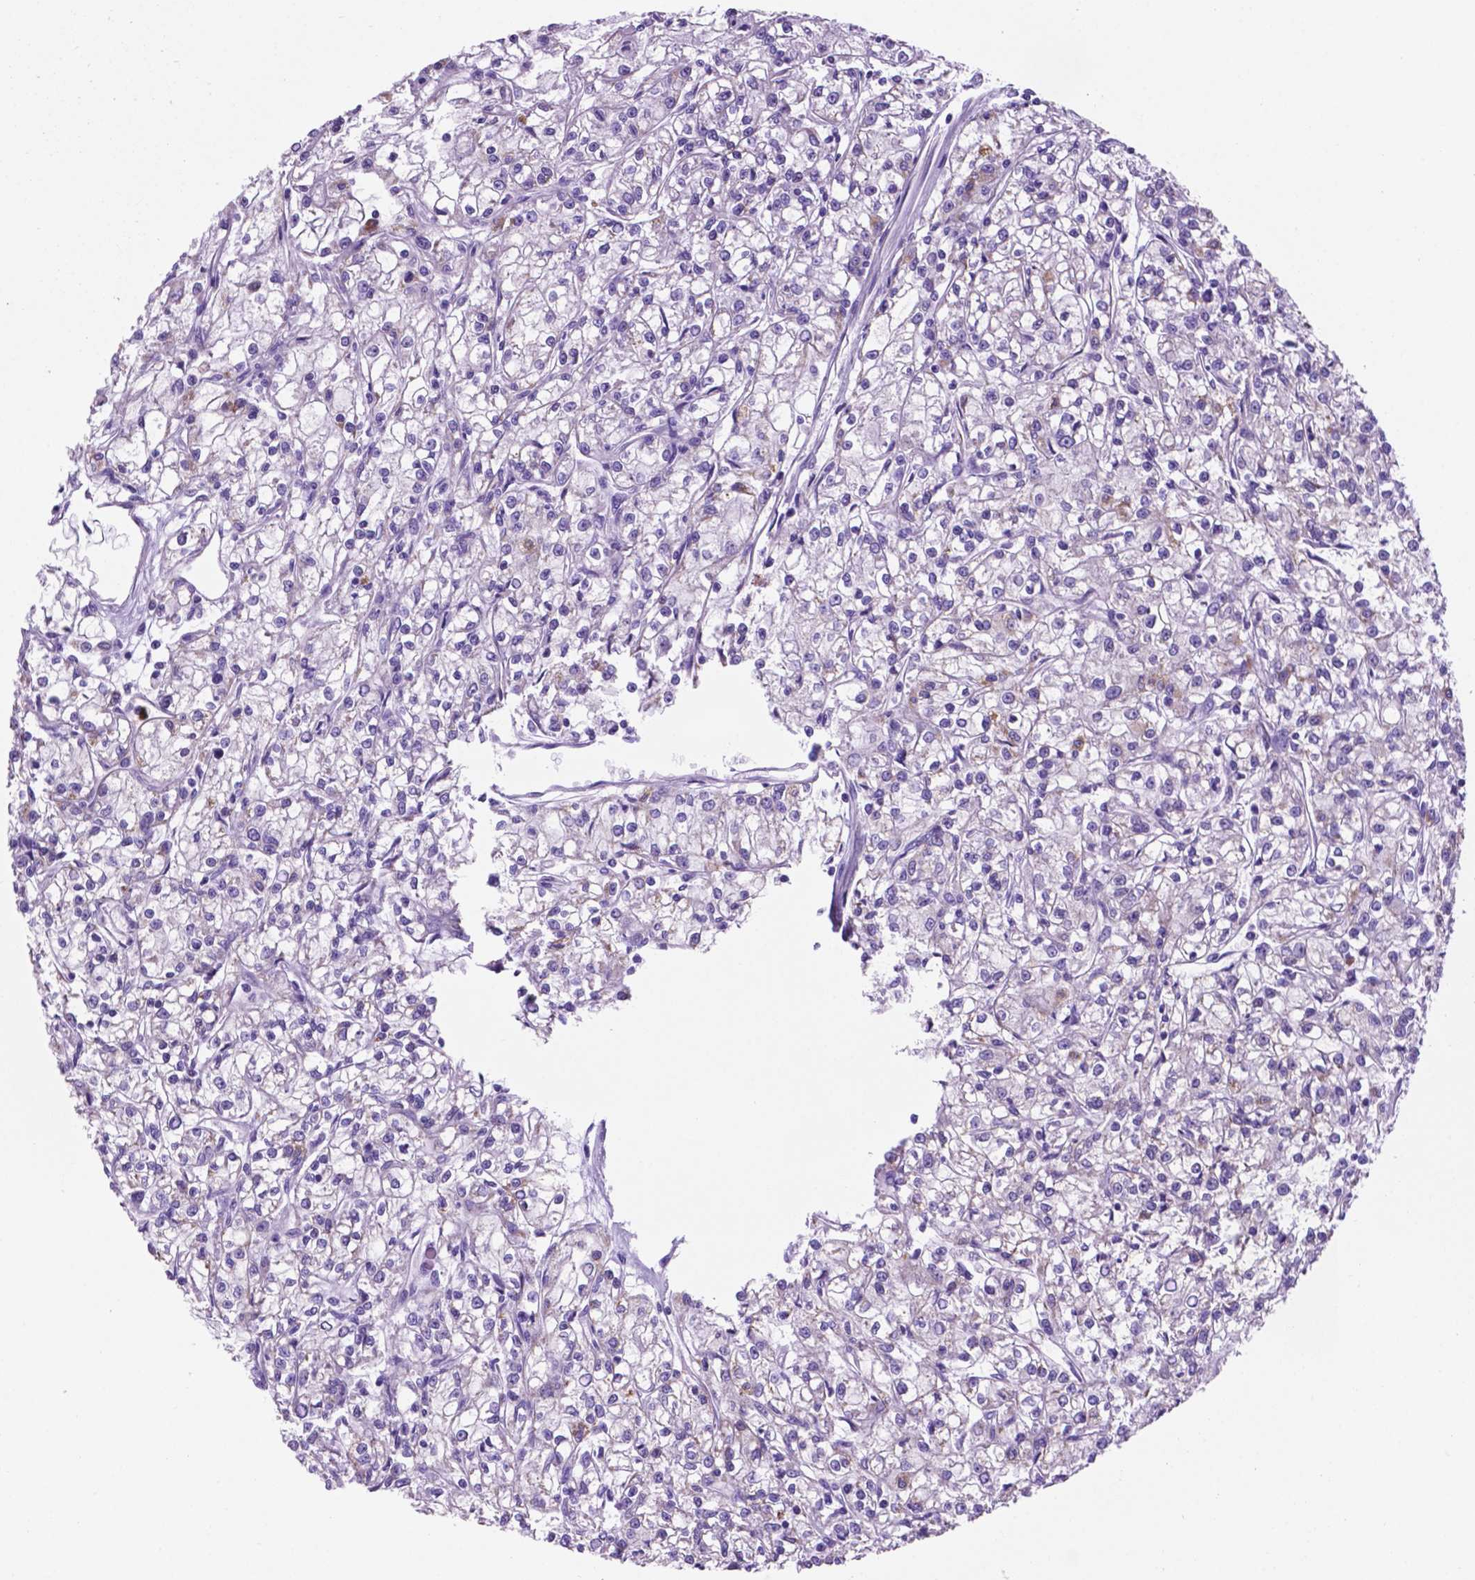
{"staining": {"intensity": "negative", "quantity": "none", "location": "none"}, "tissue": "renal cancer", "cell_type": "Tumor cells", "image_type": "cancer", "snomed": [{"axis": "morphology", "description": "Adenocarcinoma, NOS"}, {"axis": "topography", "description": "Kidney"}], "caption": "High magnification brightfield microscopy of renal adenocarcinoma stained with DAB (3,3'-diaminobenzidine) (brown) and counterstained with hematoxylin (blue): tumor cells show no significant positivity. (Stains: DAB (3,3'-diaminobenzidine) IHC with hematoxylin counter stain, Microscopy: brightfield microscopy at high magnification).", "gene": "TMEM121B", "patient": {"sex": "female", "age": 59}}